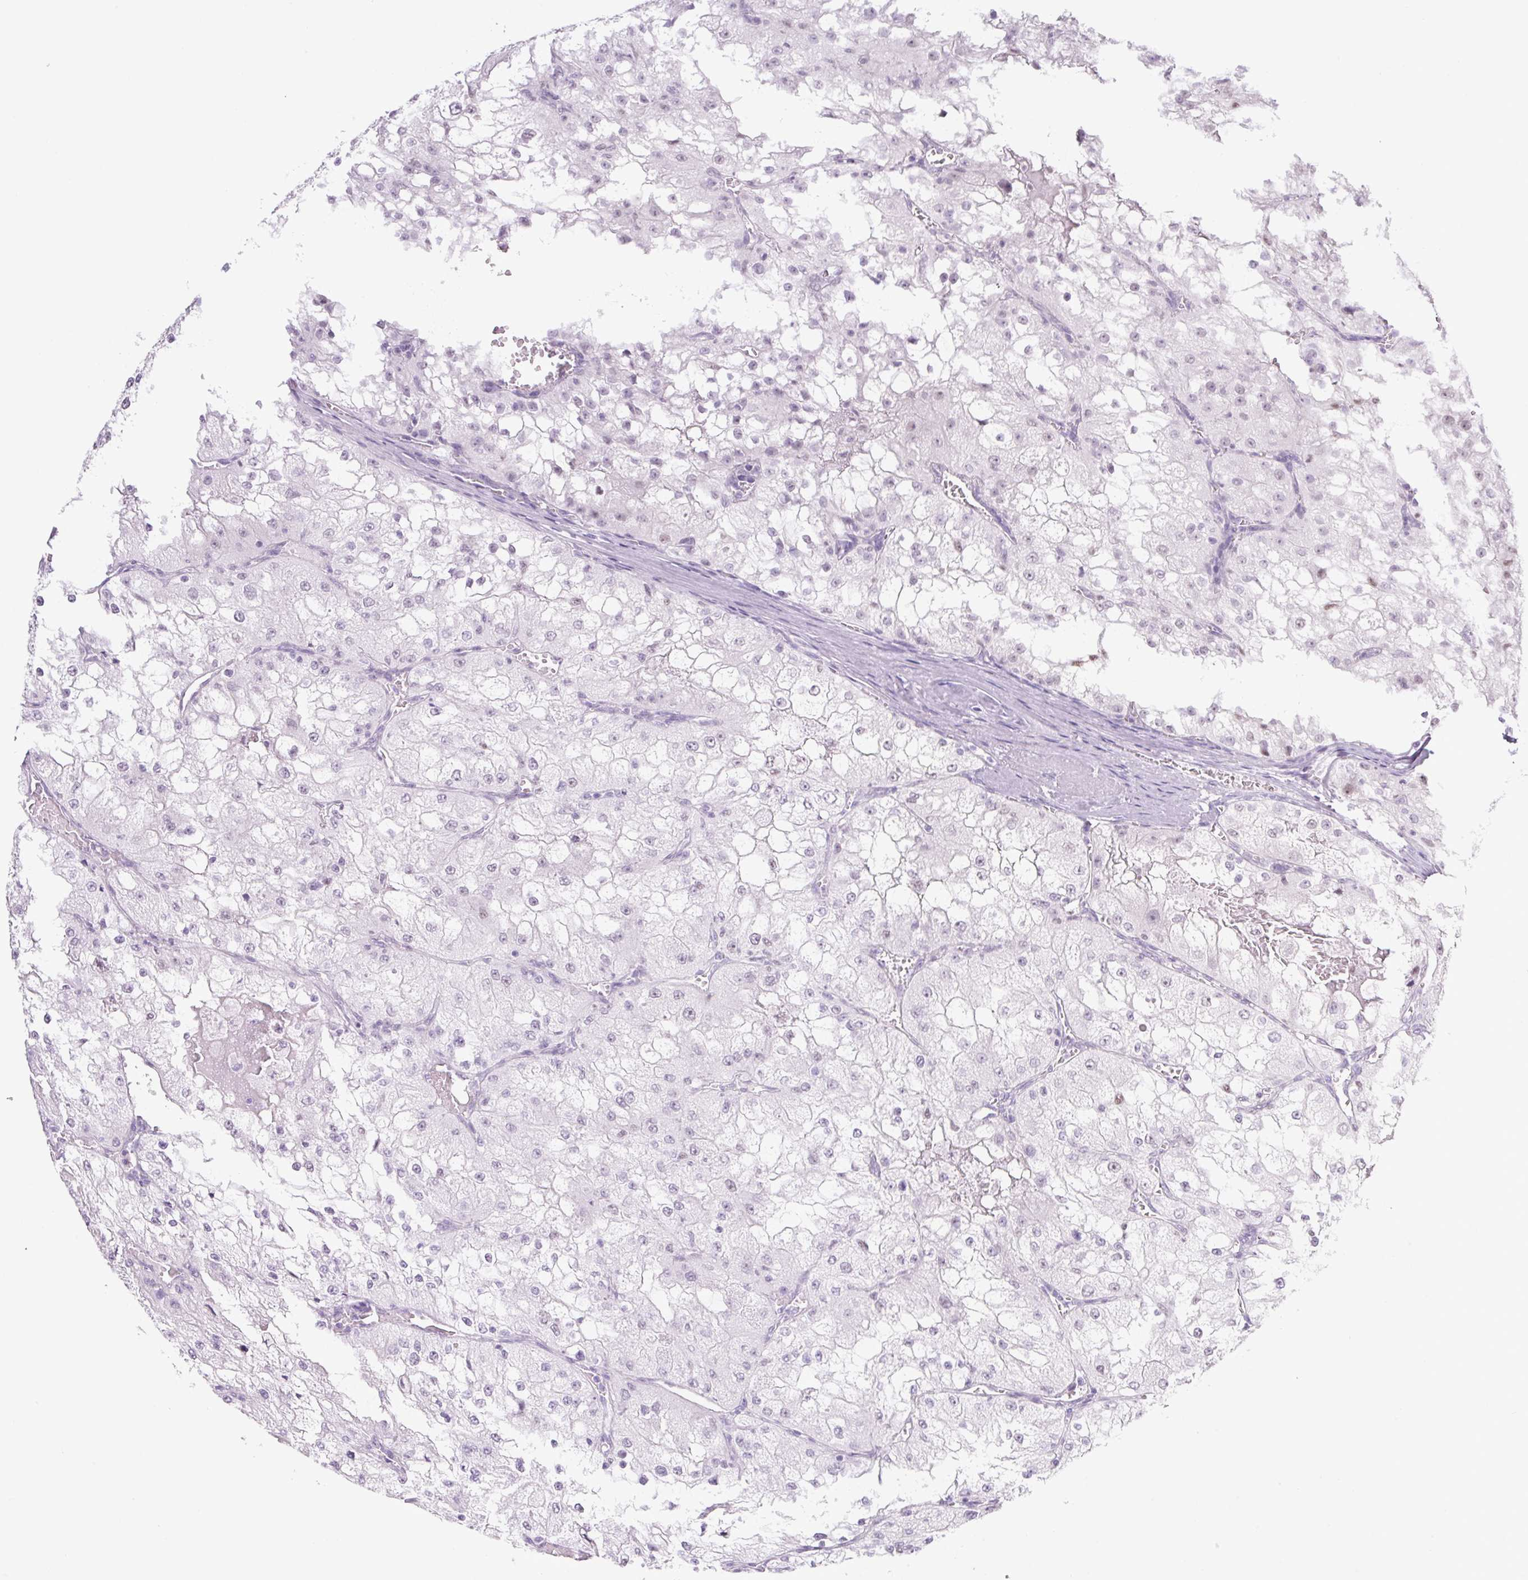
{"staining": {"intensity": "negative", "quantity": "none", "location": "none"}, "tissue": "renal cancer", "cell_type": "Tumor cells", "image_type": "cancer", "snomed": [{"axis": "morphology", "description": "Adenocarcinoma, NOS"}, {"axis": "topography", "description": "Kidney"}], "caption": "IHC image of renal cancer (adenocarcinoma) stained for a protein (brown), which exhibits no staining in tumor cells.", "gene": "TLE3", "patient": {"sex": "female", "age": 74}}